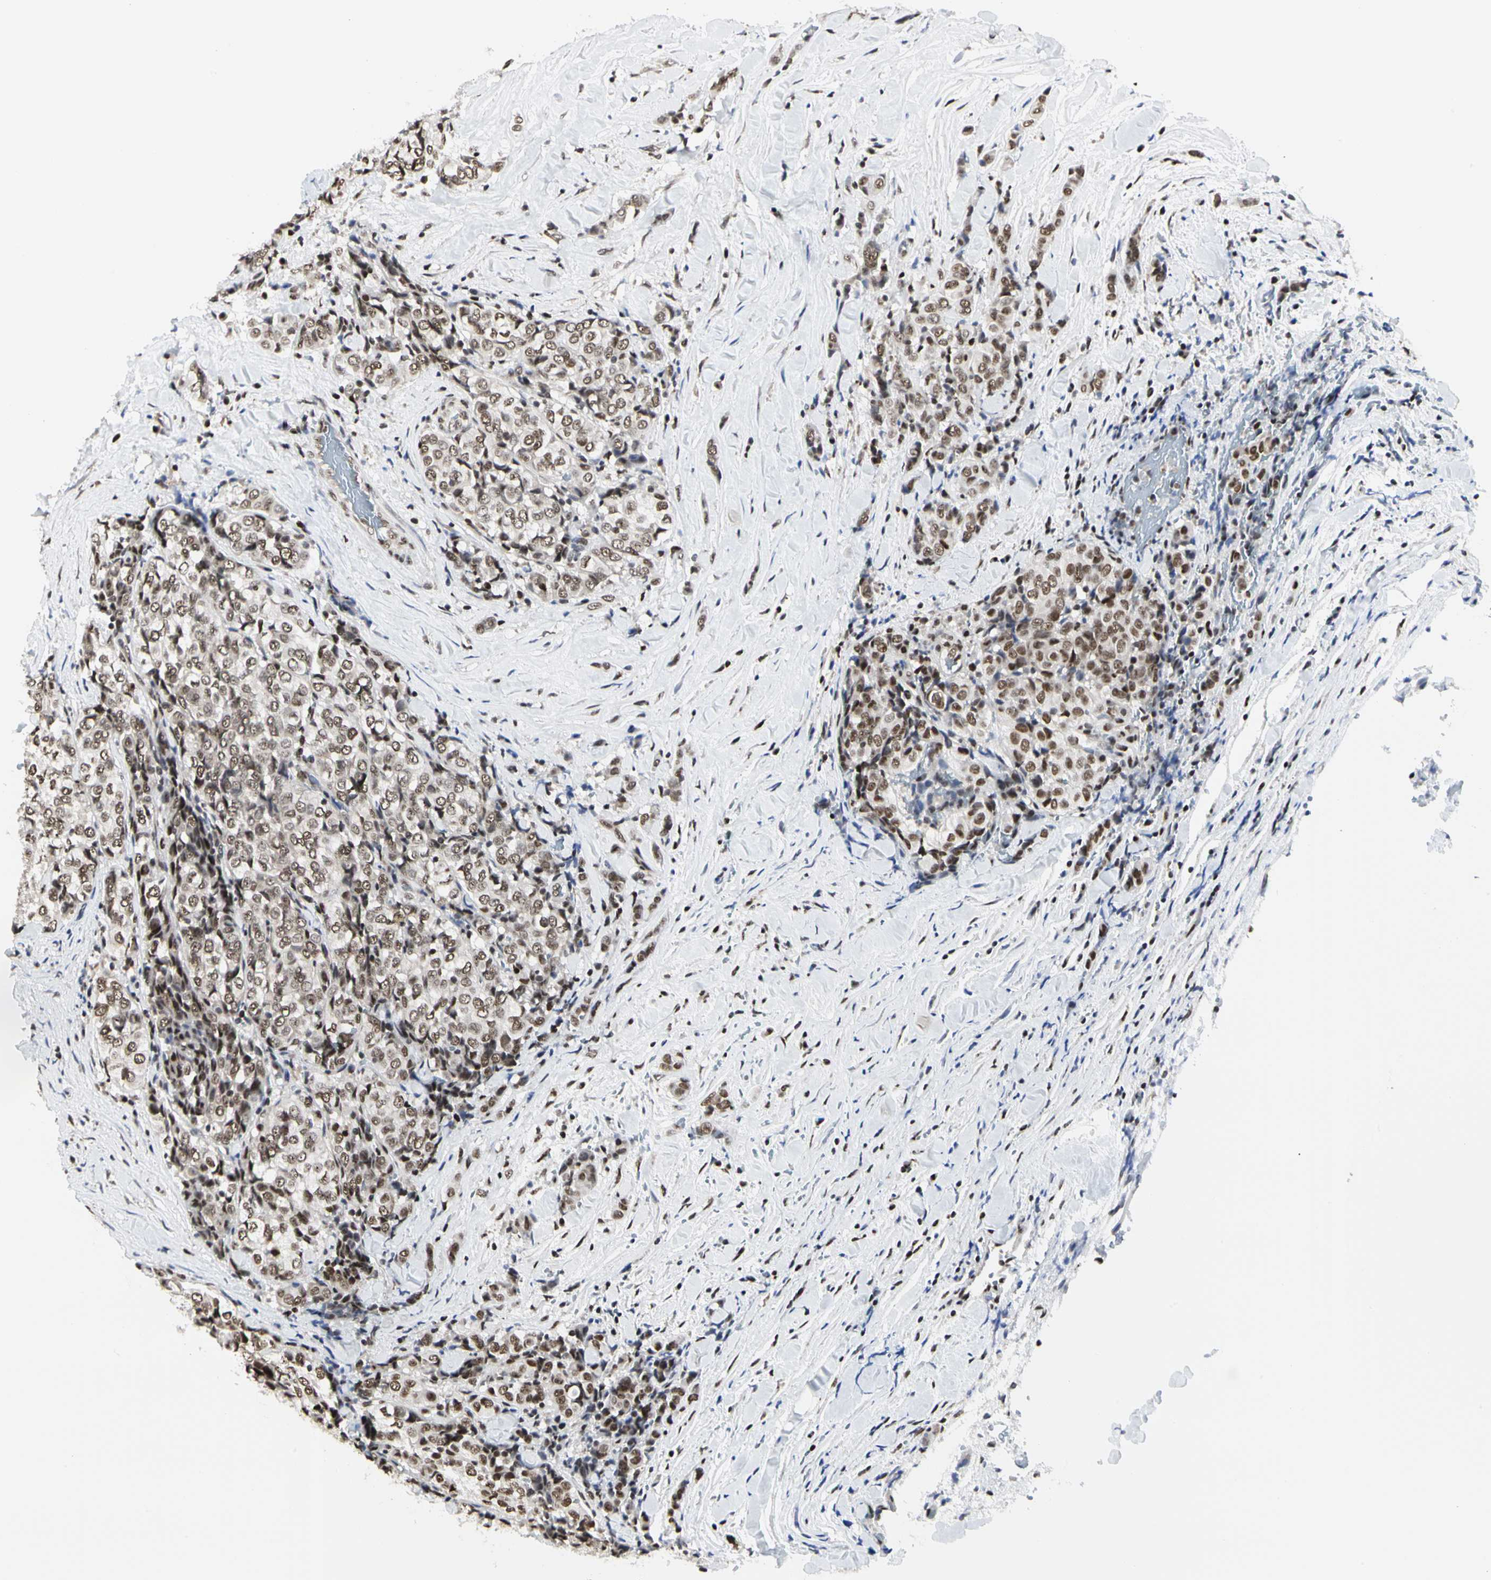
{"staining": {"intensity": "moderate", "quantity": ">75%", "location": "nuclear"}, "tissue": "thyroid cancer", "cell_type": "Tumor cells", "image_type": "cancer", "snomed": [{"axis": "morphology", "description": "Normal tissue, NOS"}, {"axis": "morphology", "description": "Papillary adenocarcinoma, NOS"}, {"axis": "topography", "description": "Thyroid gland"}], "caption": "Protein analysis of thyroid papillary adenocarcinoma tissue exhibits moderate nuclear expression in approximately >75% of tumor cells.", "gene": "PRMT3", "patient": {"sex": "female", "age": 30}}